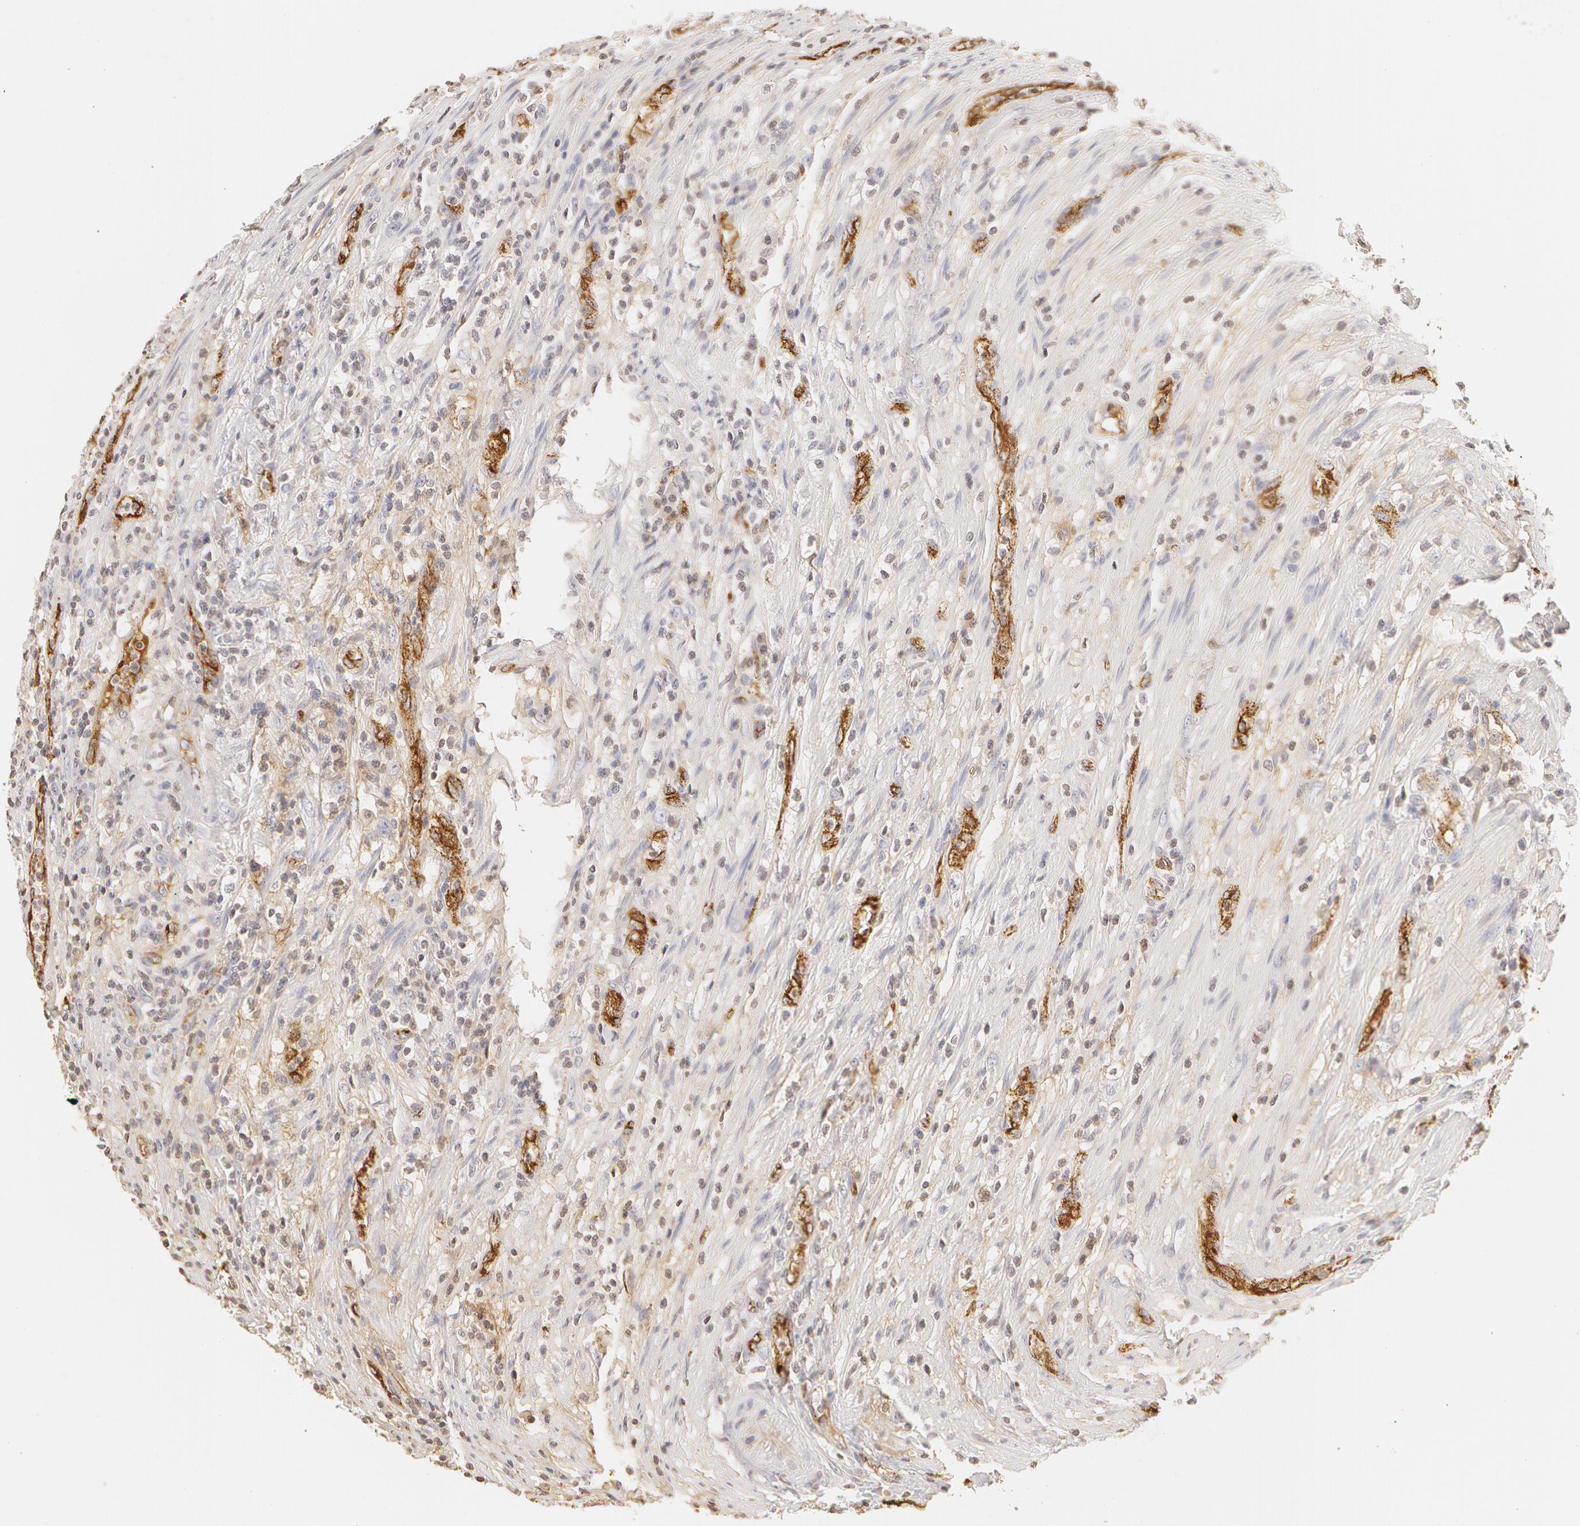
{"staining": {"intensity": "negative", "quantity": "none", "location": "none"}, "tissue": "colorectal cancer", "cell_type": "Tumor cells", "image_type": "cancer", "snomed": [{"axis": "morphology", "description": "Adenocarcinoma, NOS"}, {"axis": "topography", "description": "Colon"}], "caption": "IHC image of neoplastic tissue: colorectal cancer (adenocarcinoma) stained with DAB demonstrates no significant protein staining in tumor cells.", "gene": "VWF", "patient": {"sex": "male", "age": 54}}